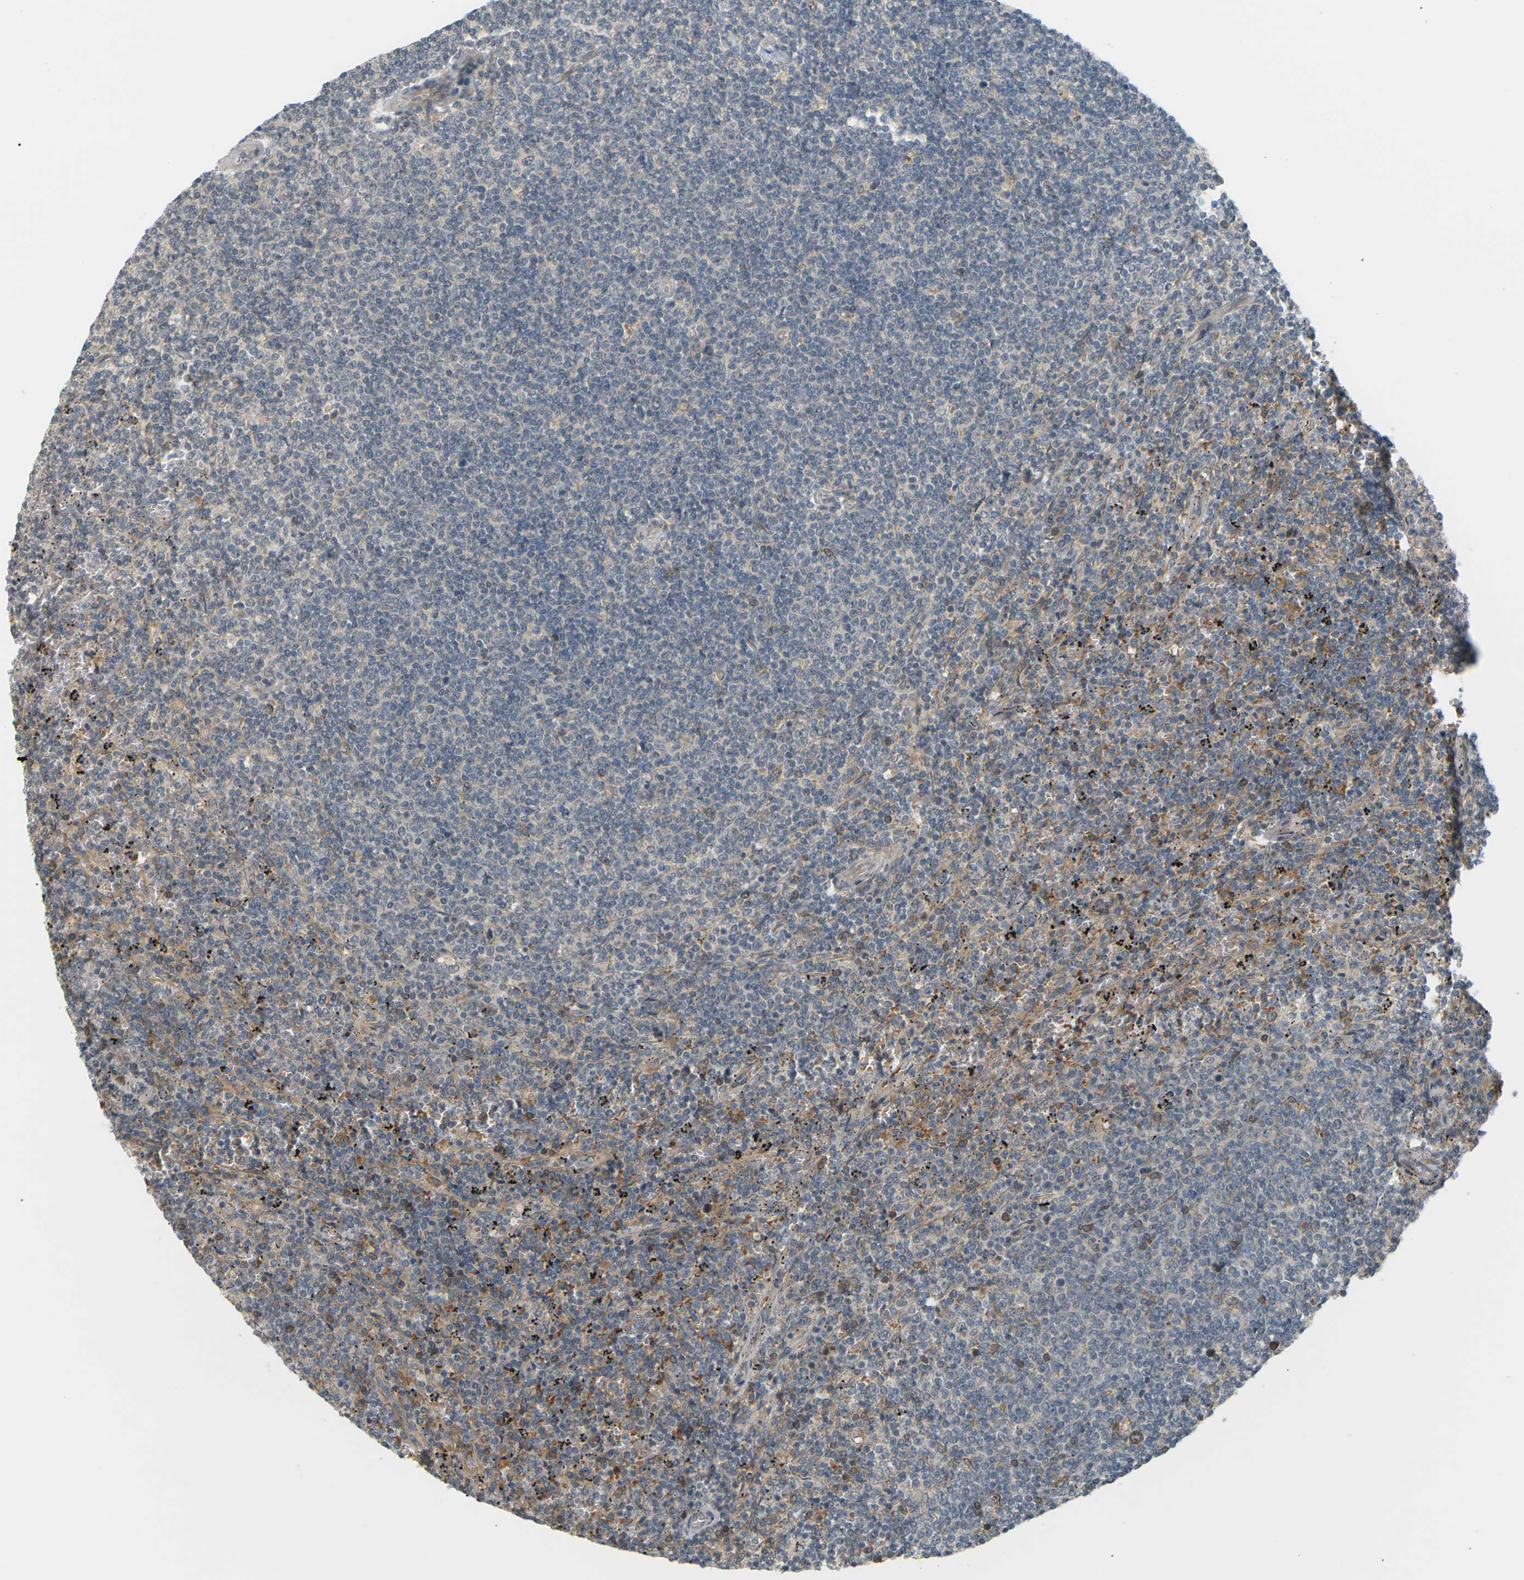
{"staining": {"intensity": "negative", "quantity": "none", "location": "none"}, "tissue": "lymphoma", "cell_type": "Tumor cells", "image_type": "cancer", "snomed": [{"axis": "morphology", "description": "Malignant lymphoma, non-Hodgkin's type, Low grade"}, {"axis": "topography", "description": "Spleen"}], "caption": "A photomicrograph of low-grade malignant lymphoma, non-Hodgkin's type stained for a protein shows no brown staining in tumor cells.", "gene": "SOCS6", "patient": {"sex": "female", "age": 50}}